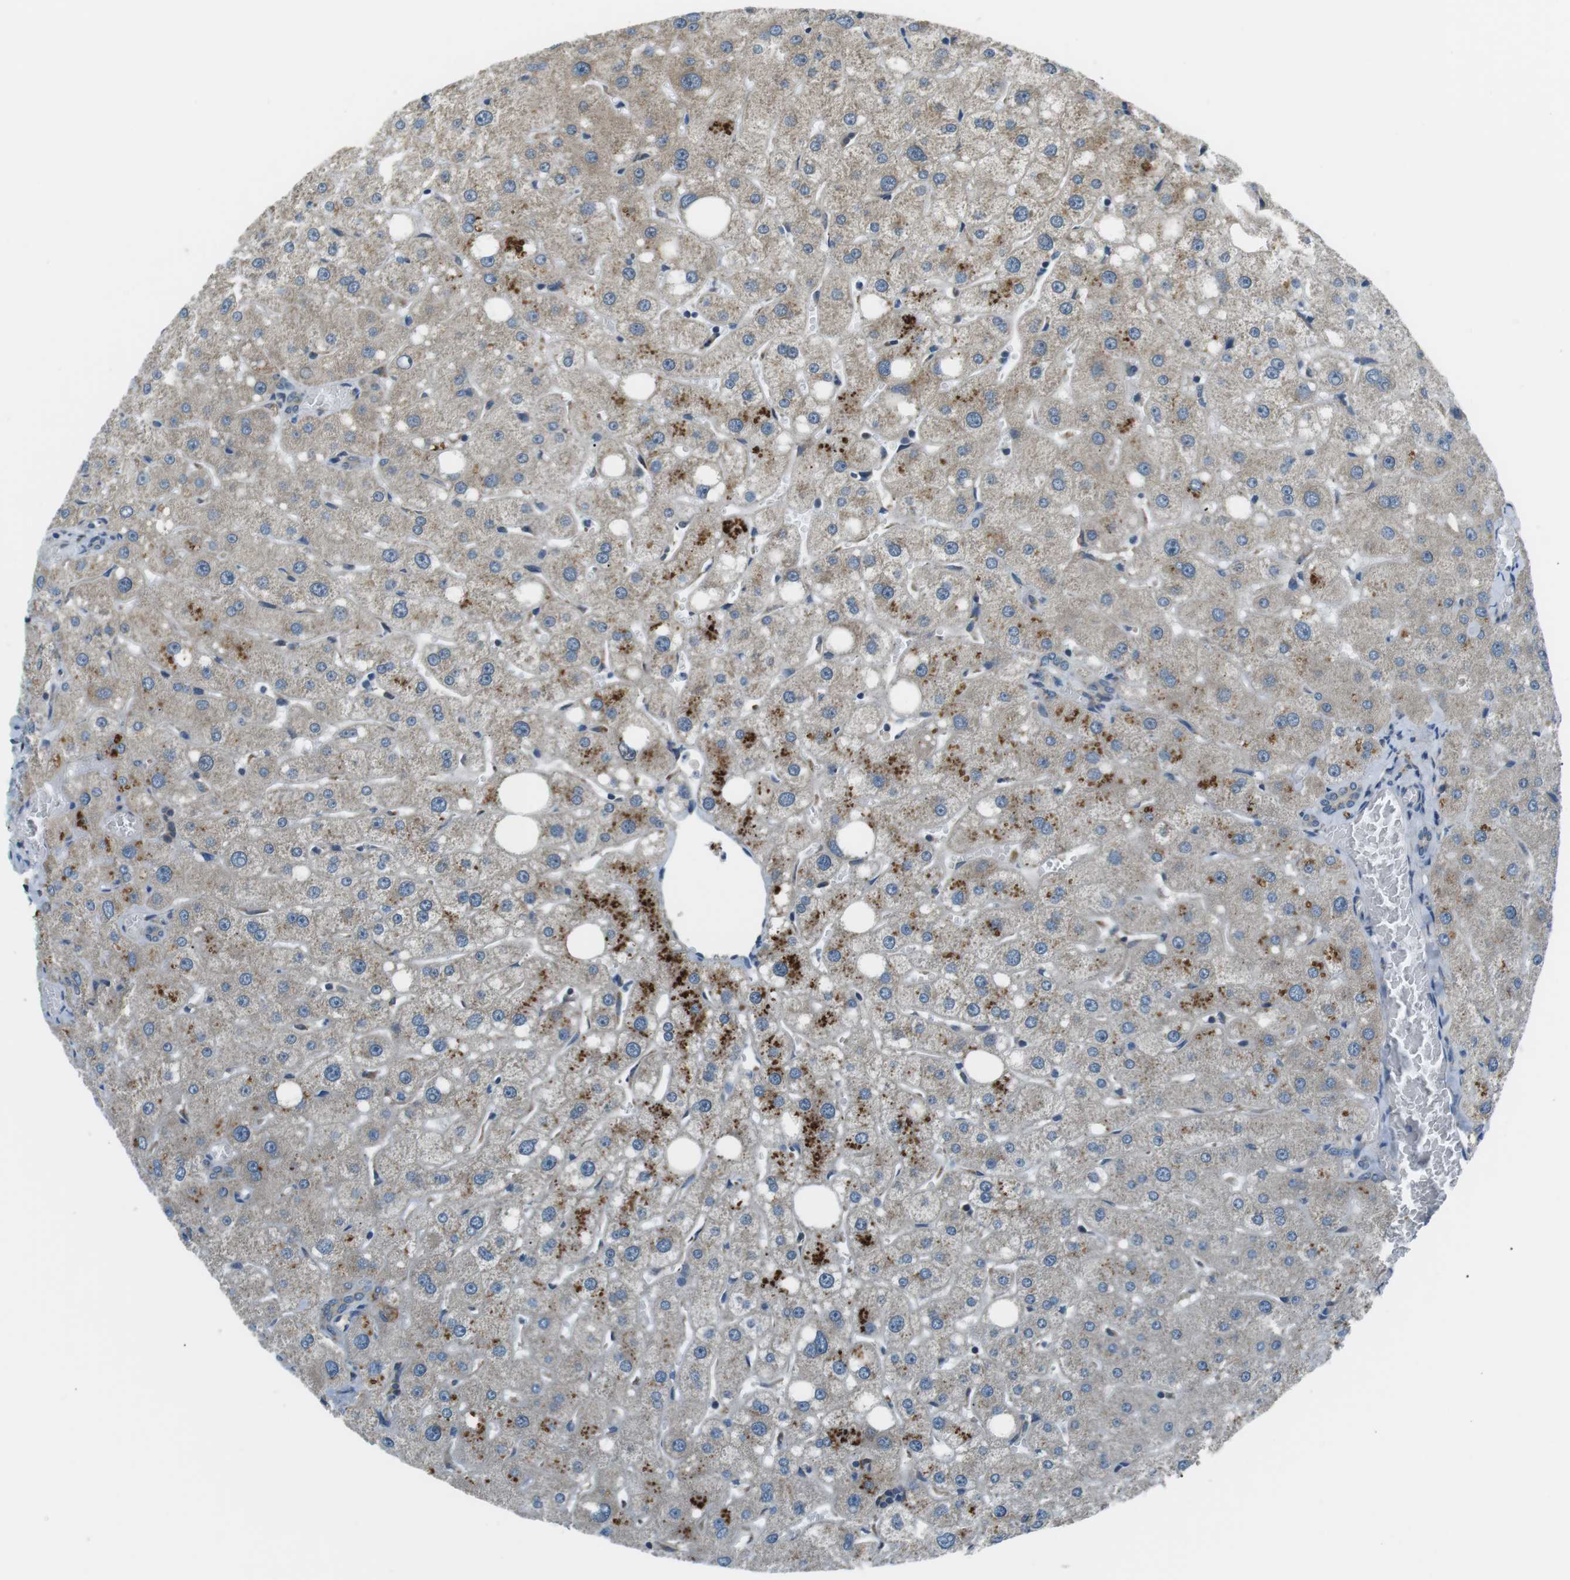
{"staining": {"intensity": "moderate", "quantity": "<25%", "location": "cytoplasmic/membranous"}, "tissue": "liver", "cell_type": "Cholangiocytes", "image_type": "normal", "snomed": [{"axis": "morphology", "description": "Normal tissue, NOS"}, {"axis": "topography", "description": "Liver"}], "caption": "Immunohistochemical staining of normal liver displays low levels of moderate cytoplasmic/membranous positivity in about <25% of cholangiocytes.", "gene": "FAM3B", "patient": {"sex": "male", "age": 73}}